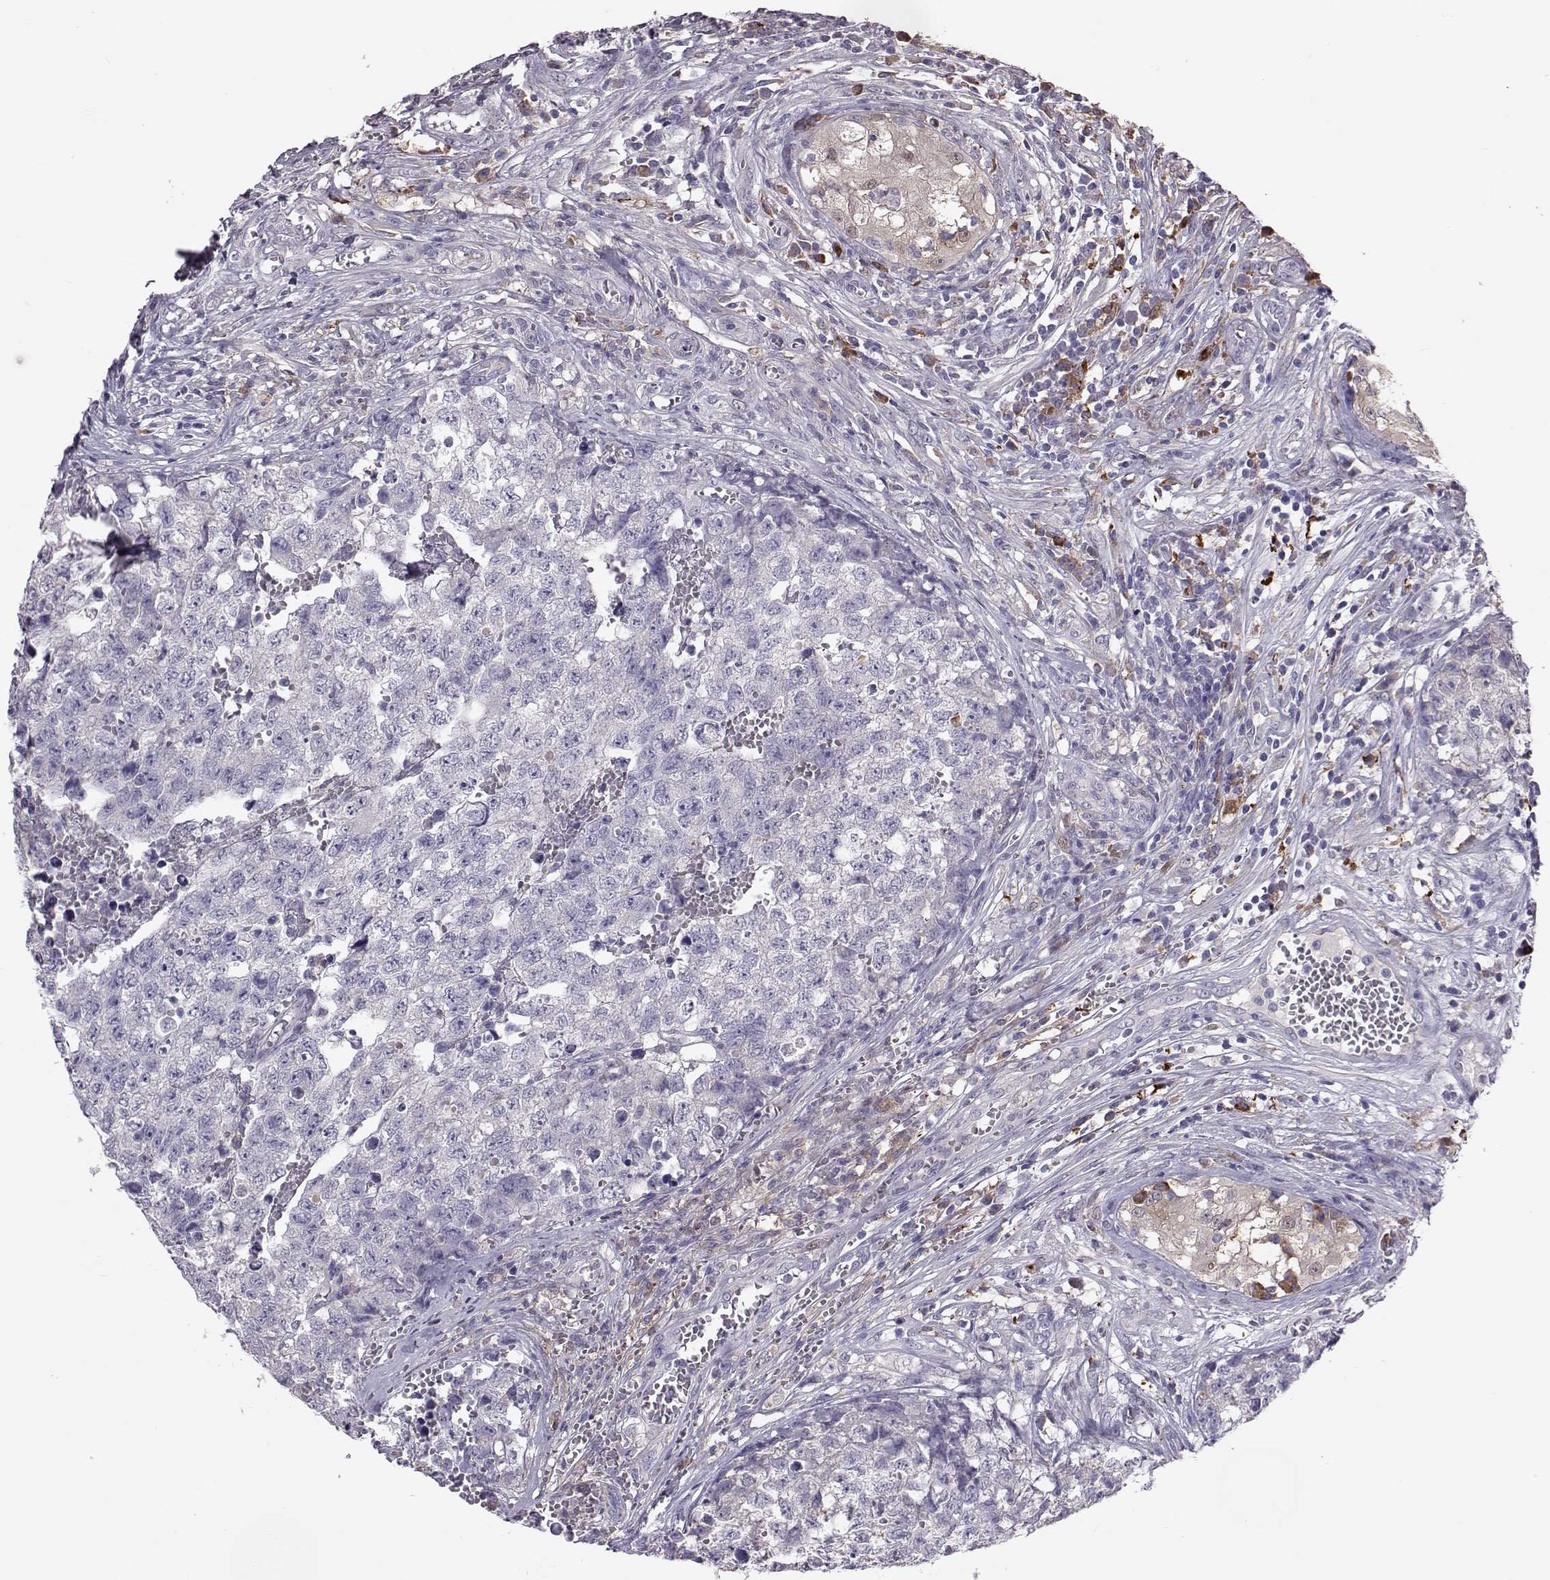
{"staining": {"intensity": "negative", "quantity": "none", "location": "none"}, "tissue": "testis cancer", "cell_type": "Tumor cells", "image_type": "cancer", "snomed": [{"axis": "morphology", "description": "Seminoma, NOS"}, {"axis": "morphology", "description": "Carcinoma, Embryonal, NOS"}, {"axis": "topography", "description": "Testis"}], "caption": "Photomicrograph shows no significant protein positivity in tumor cells of testis cancer.", "gene": "ADGRG5", "patient": {"sex": "male", "age": 22}}